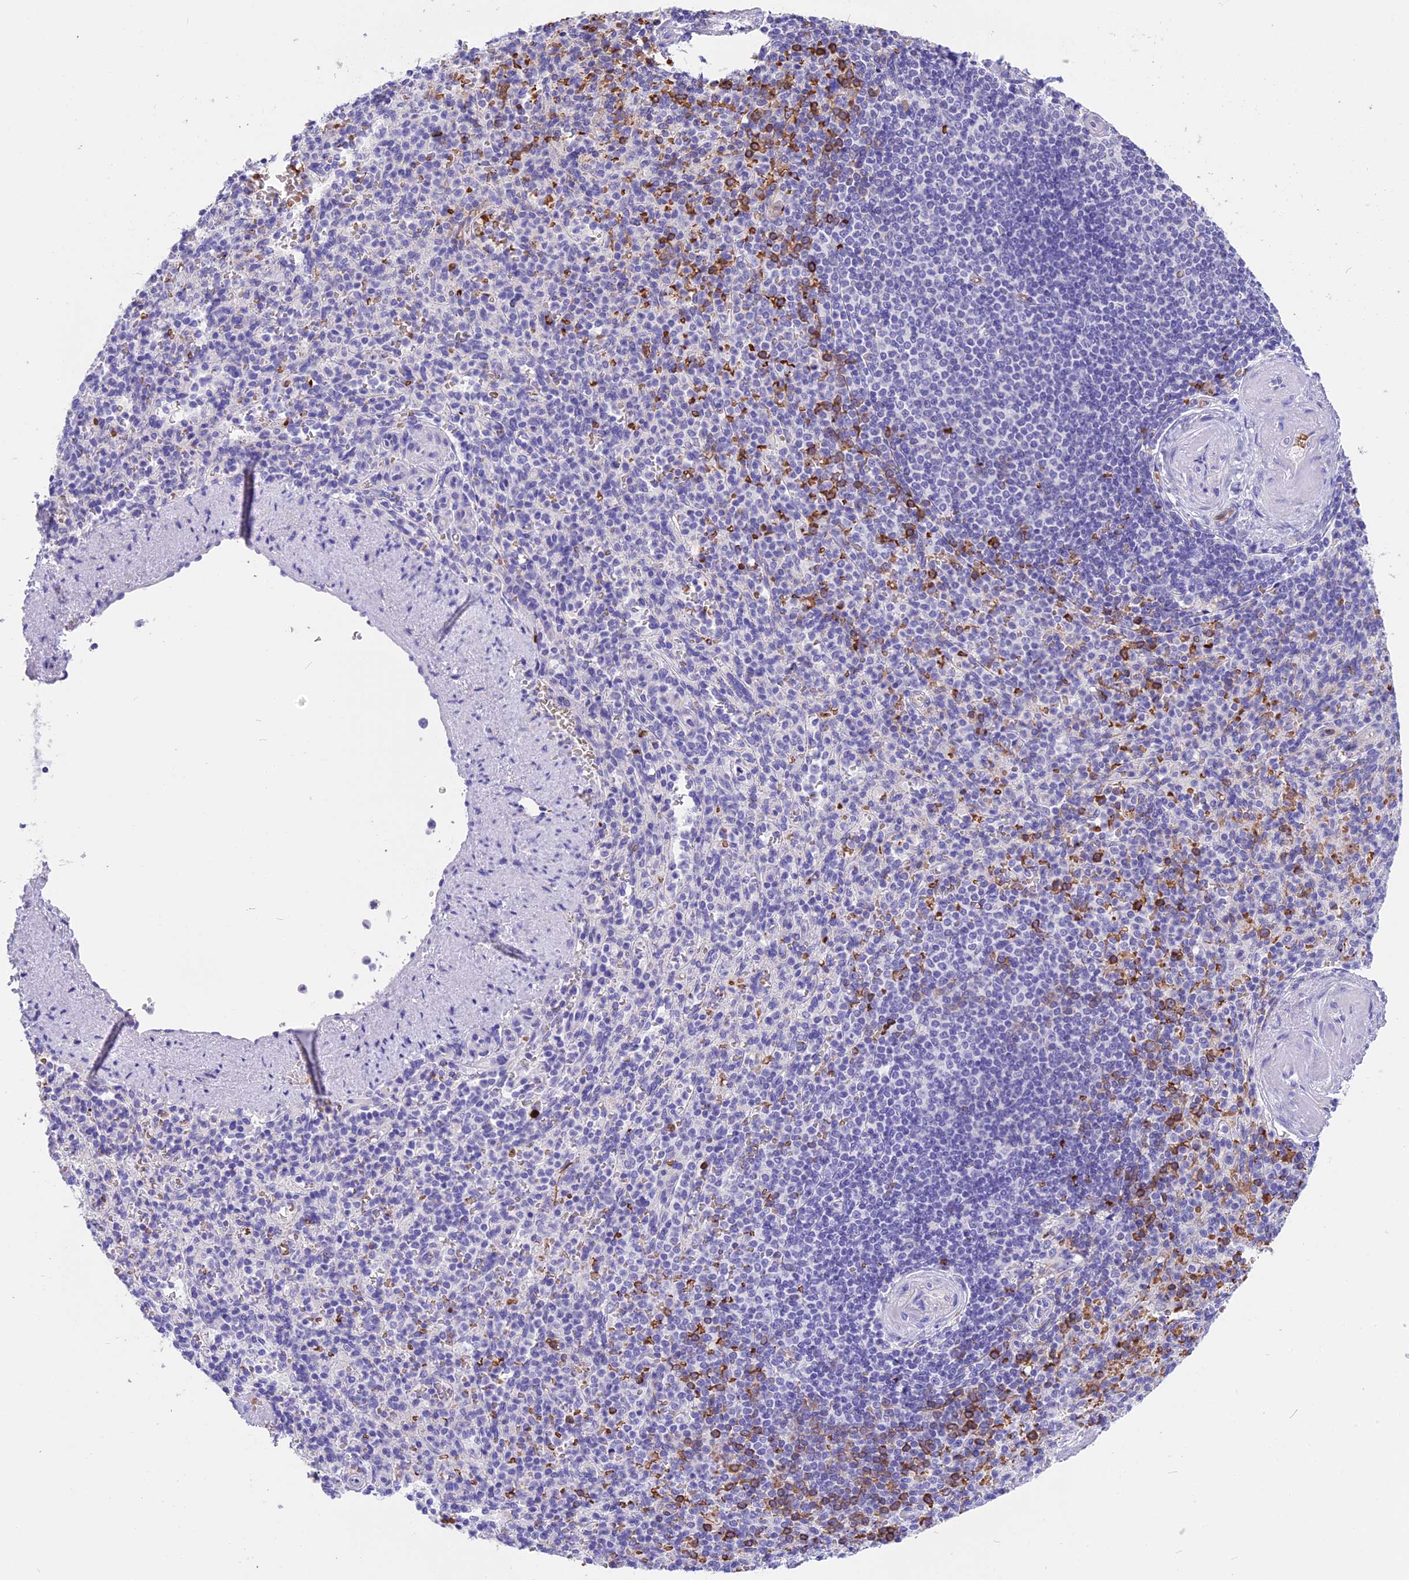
{"staining": {"intensity": "moderate", "quantity": "<25%", "location": "cytoplasmic/membranous"}, "tissue": "spleen", "cell_type": "Cells in red pulp", "image_type": "normal", "snomed": [{"axis": "morphology", "description": "Normal tissue, NOS"}, {"axis": "topography", "description": "Spleen"}], "caption": "High-power microscopy captured an immunohistochemistry histopathology image of benign spleen, revealing moderate cytoplasmic/membranous staining in approximately <25% of cells in red pulp.", "gene": "TNNC2", "patient": {"sex": "female", "age": 74}}